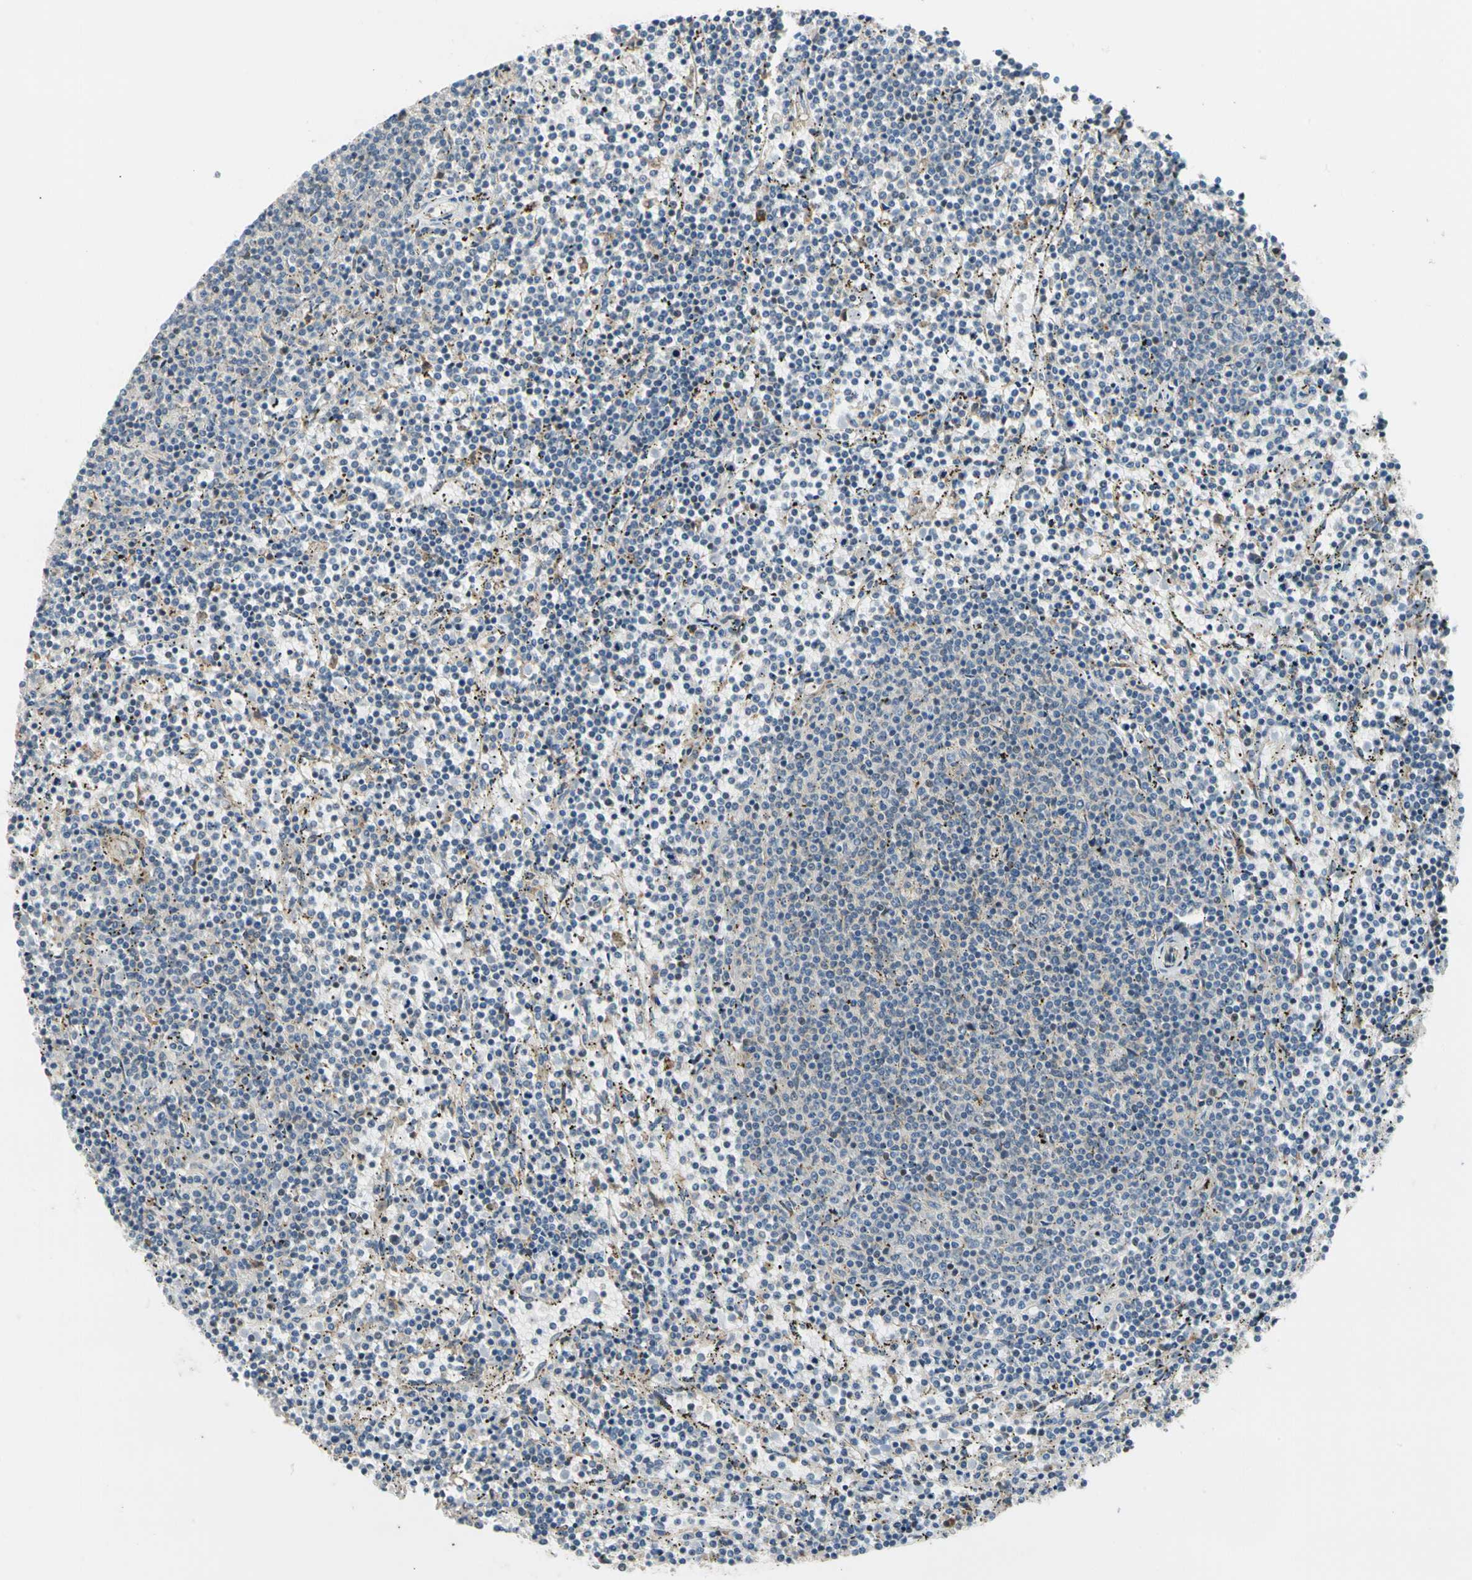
{"staining": {"intensity": "weak", "quantity": "<25%", "location": "cytoplasmic/membranous"}, "tissue": "lymphoma", "cell_type": "Tumor cells", "image_type": "cancer", "snomed": [{"axis": "morphology", "description": "Malignant lymphoma, non-Hodgkin's type, Low grade"}, {"axis": "topography", "description": "Spleen"}], "caption": "High magnification brightfield microscopy of low-grade malignant lymphoma, non-Hodgkin's type stained with DAB (brown) and counterstained with hematoxylin (blue): tumor cells show no significant expression. Nuclei are stained in blue.", "gene": "LIMK2", "patient": {"sex": "female", "age": 50}}